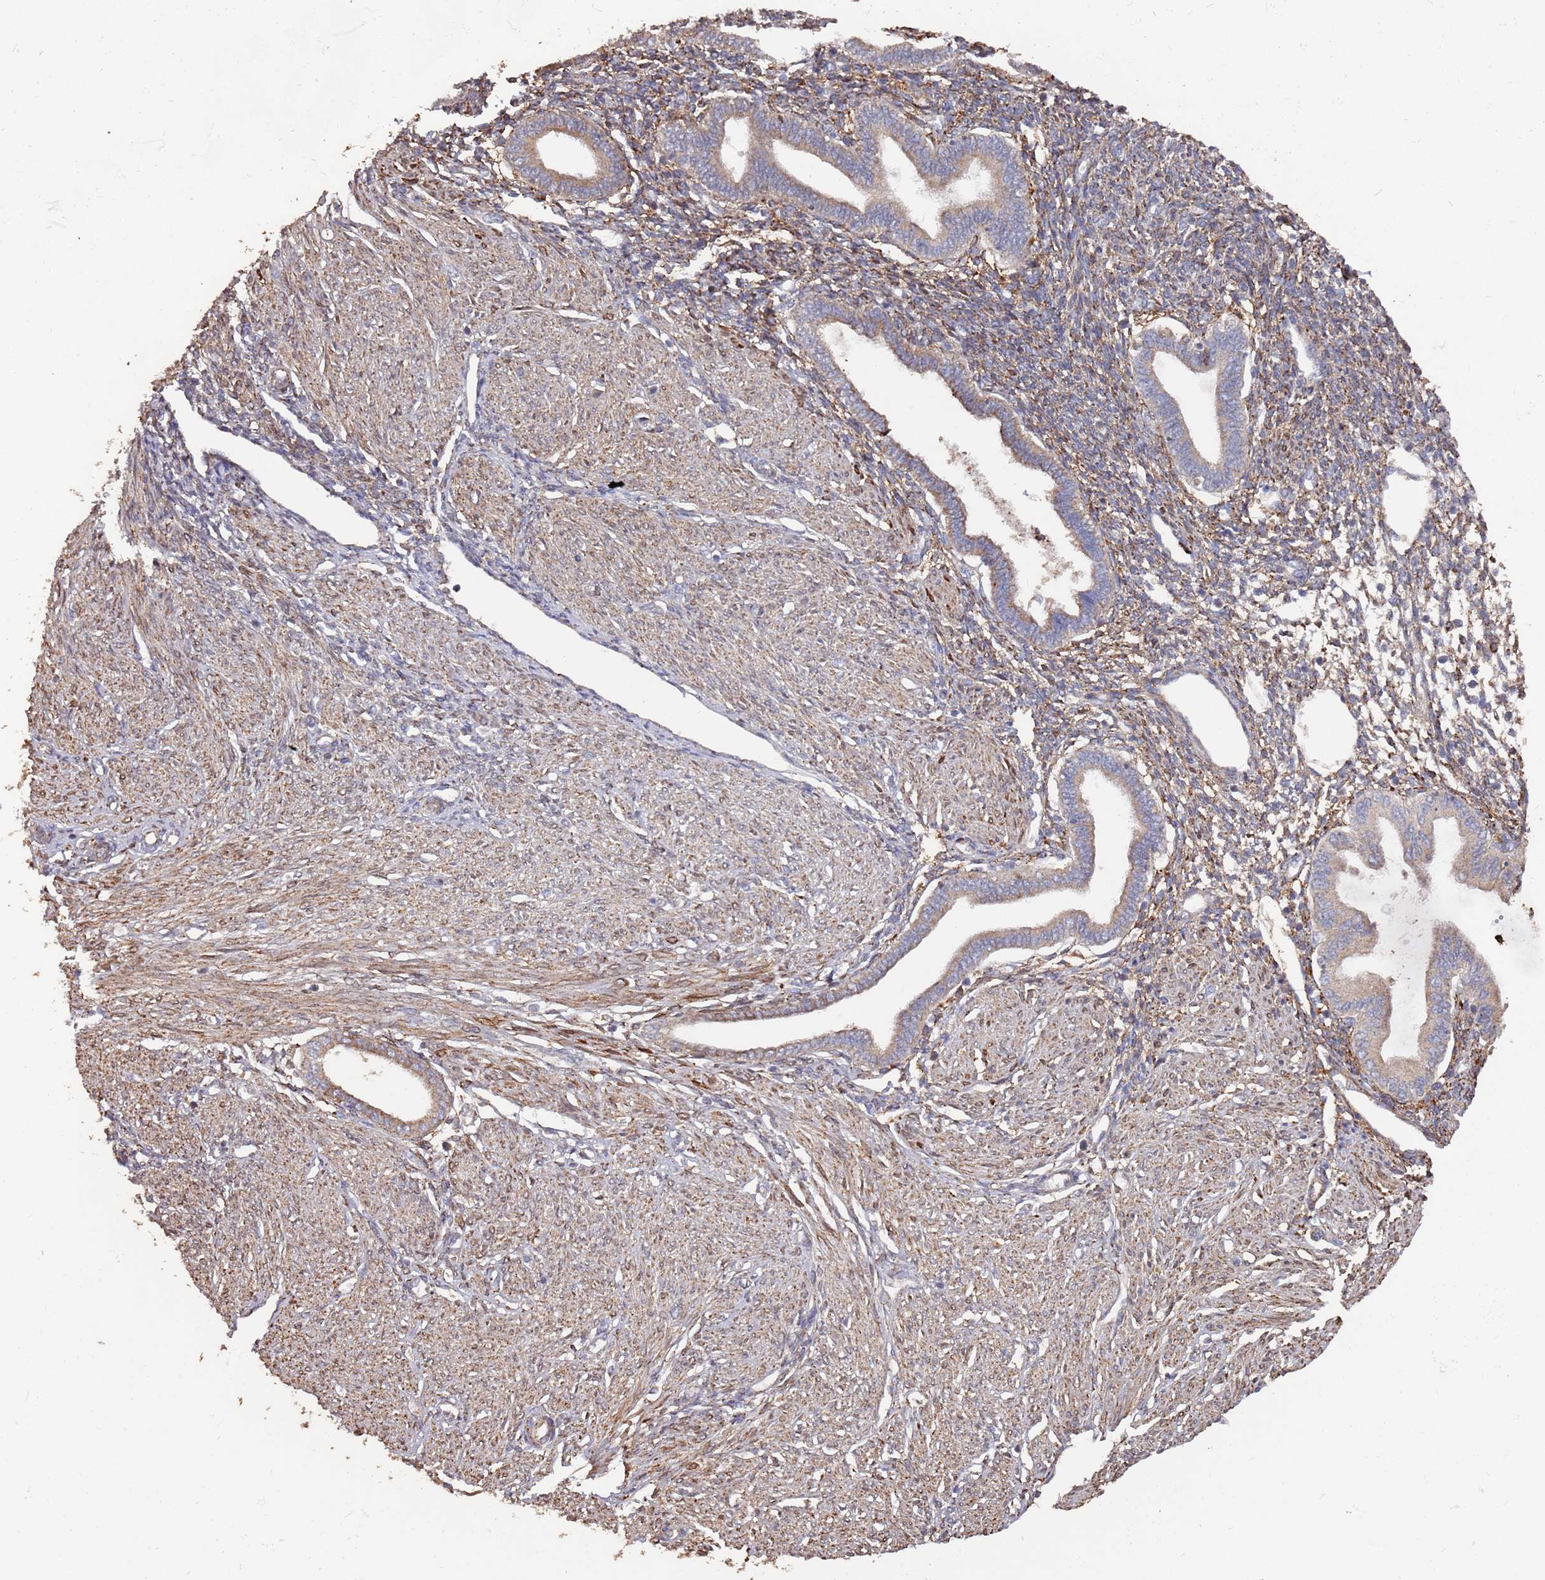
{"staining": {"intensity": "moderate", "quantity": ">75%", "location": "cytoplasmic/membranous"}, "tissue": "endometrium", "cell_type": "Cells in endometrial stroma", "image_type": "normal", "snomed": [{"axis": "morphology", "description": "Normal tissue, NOS"}, {"axis": "topography", "description": "Endometrium"}], "caption": "Brown immunohistochemical staining in normal endometrium shows moderate cytoplasmic/membranous expression in about >75% of cells in endometrial stroma. (DAB IHC with brightfield microscopy, high magnification).", "gene": "LACC1", "patient": {"sex": "female", "age": 53}}